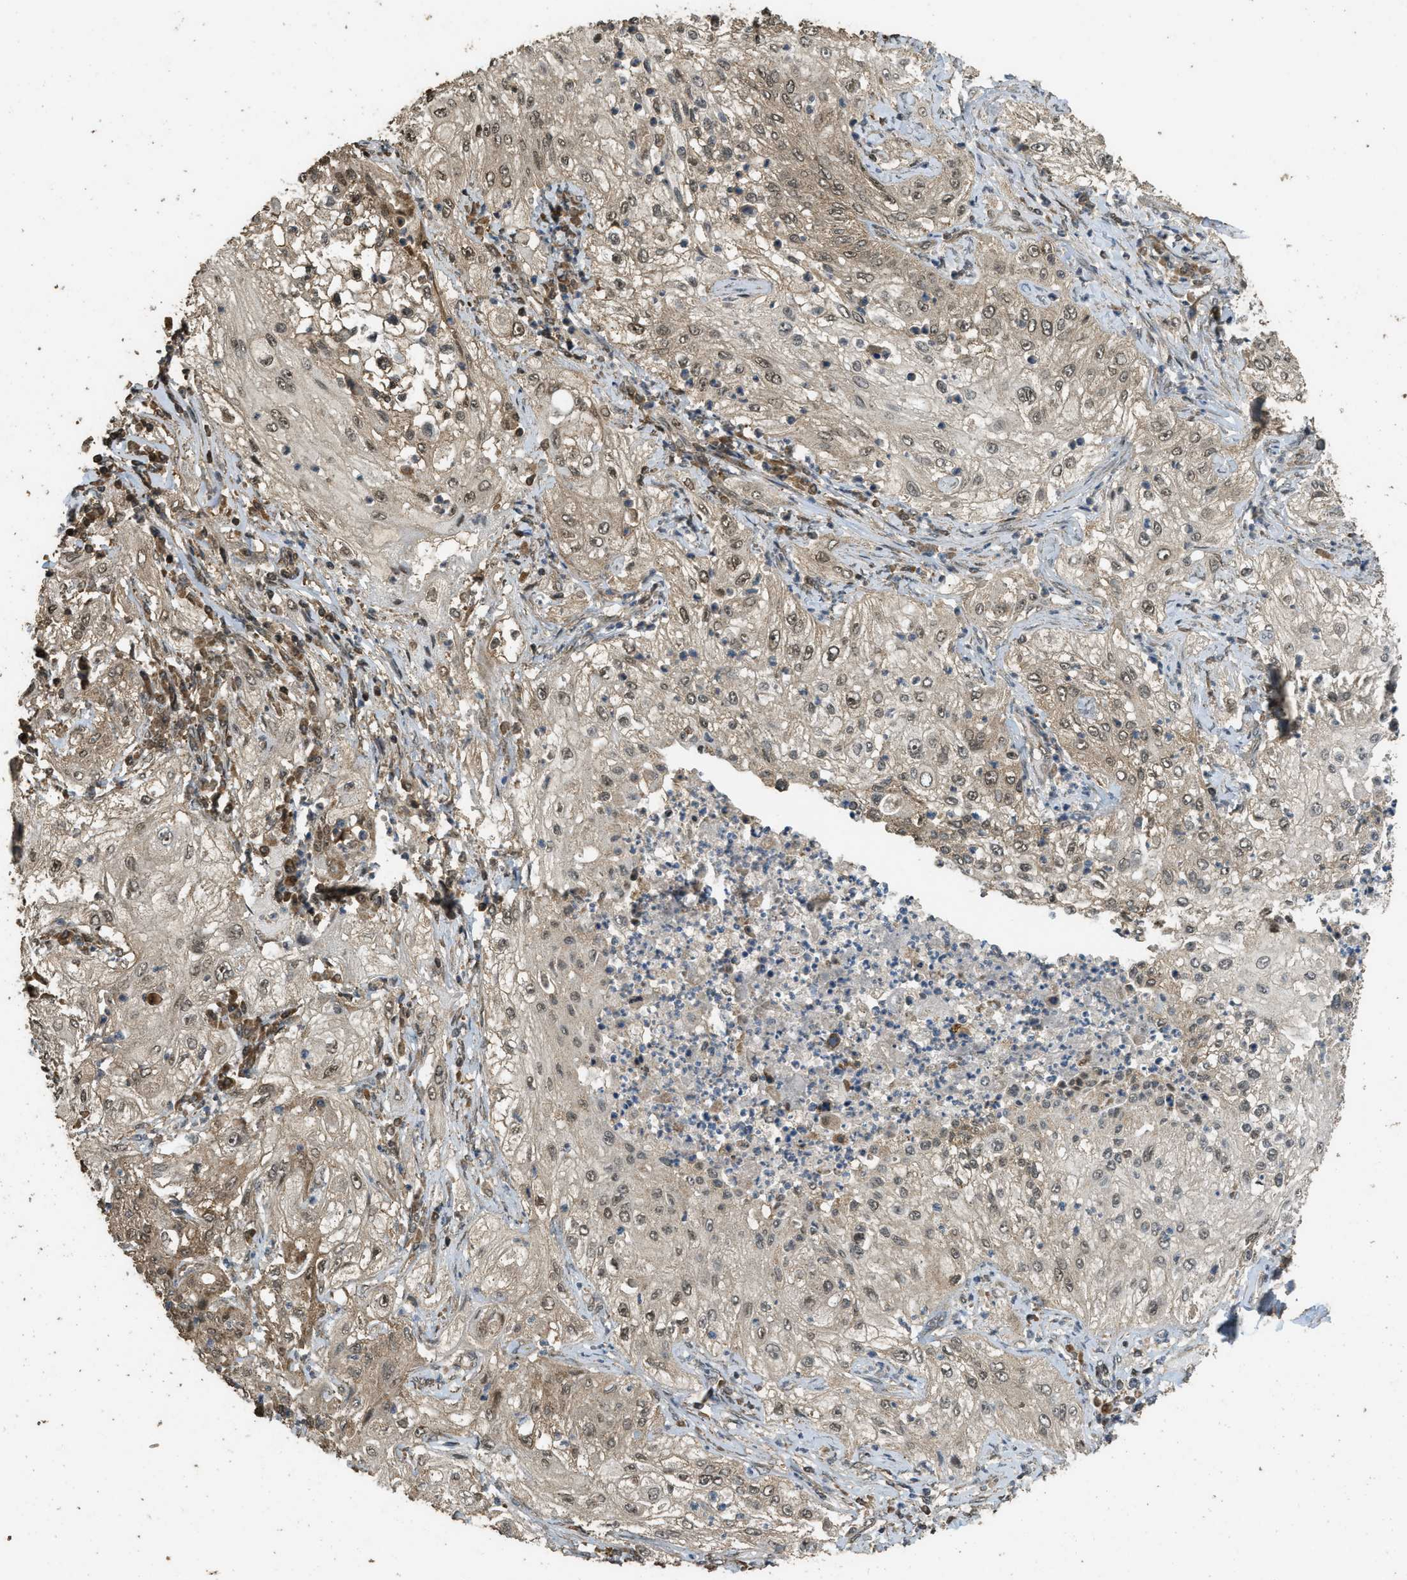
{"staining": {"intensity": "moderate", "quantity": ">75%", "location": "cytoplasmic/membranous,nuclear"}, "tissue": "lung cancer", "cell_type": "Tumor cells", "image_type": "cancer", "snomed": [{"axis": "morphology", "description": "Inflammation, NOS"}, {"axis": "morphology", "description": "Squamous cell carcinoma, NOS"}, {"axis": "topography", "description": "Lymph node"}, {"axis": "topography", "description": "Soft tissue"}, {"axis": "topography", "description": "Lung"}], "caption": "Lung squamous cell carcinoma stained for a protein reveals moderate cytoplasmic/membranous and nuclear positivity in tumor cells.", "gene": "CTPS1", "patient": {"sex": "male", "age": 66}}